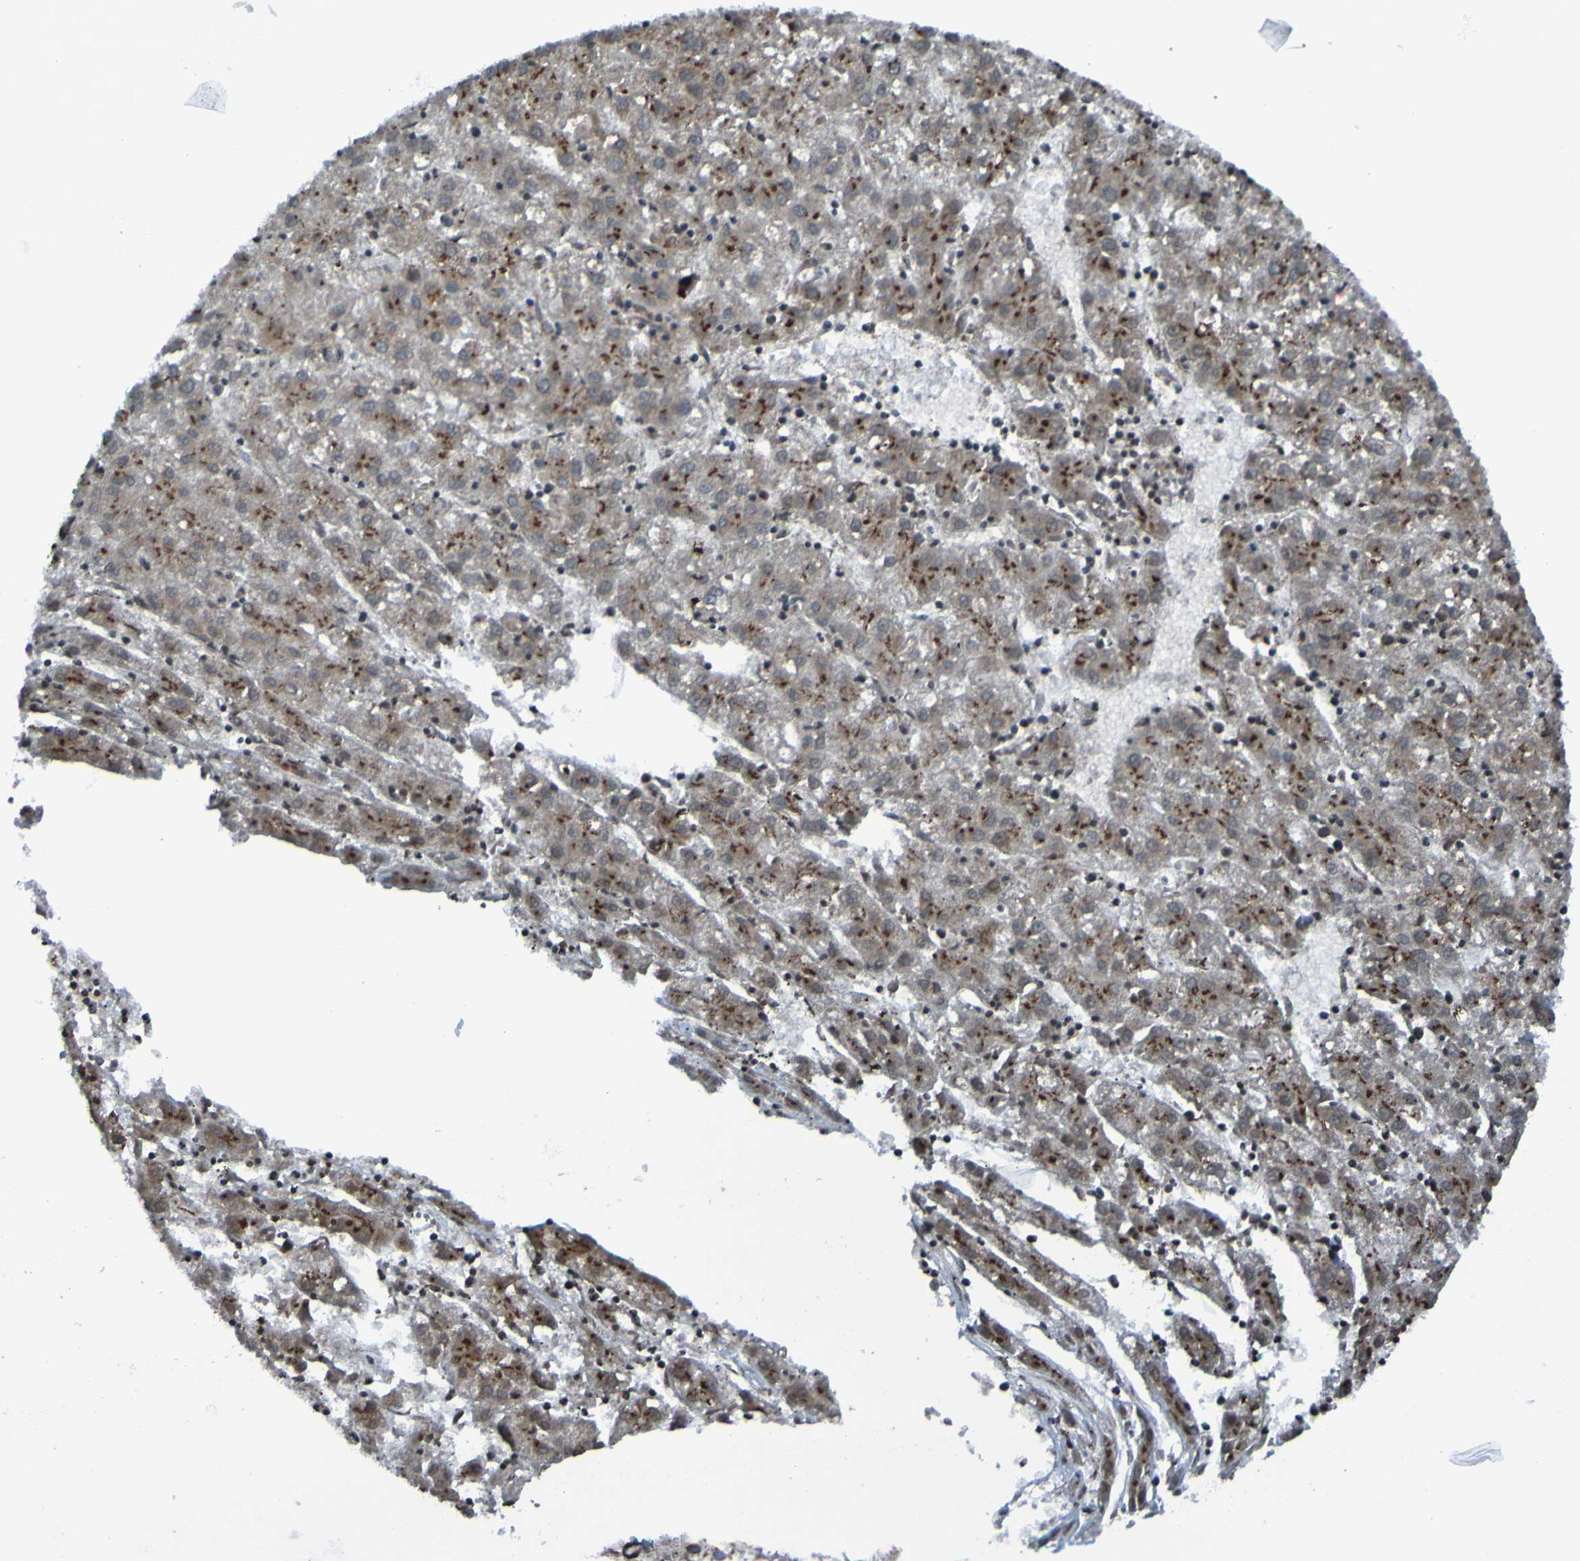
{"staining": {"intensity": "weak", "quantity": ">75%", "location": "cytoplasmic/membranous"}, "tissue": "liver cancer", "cell_type": "Tumor cells", "image_type": "cancer", "snomed": [{"axis": "morphology", "description": "Carcinoma, Hepatocellular, NOS"}, {"axis": "topography", "description": "Liver"}], "caption": "This is a photomicrograph of immunohistochemistry staining of liver cancer, which shows weak expression in the cytoplasmic/membranous of tumor cells.", "gene": "UNG", "patient": {"sex": "male", "age": 72}}